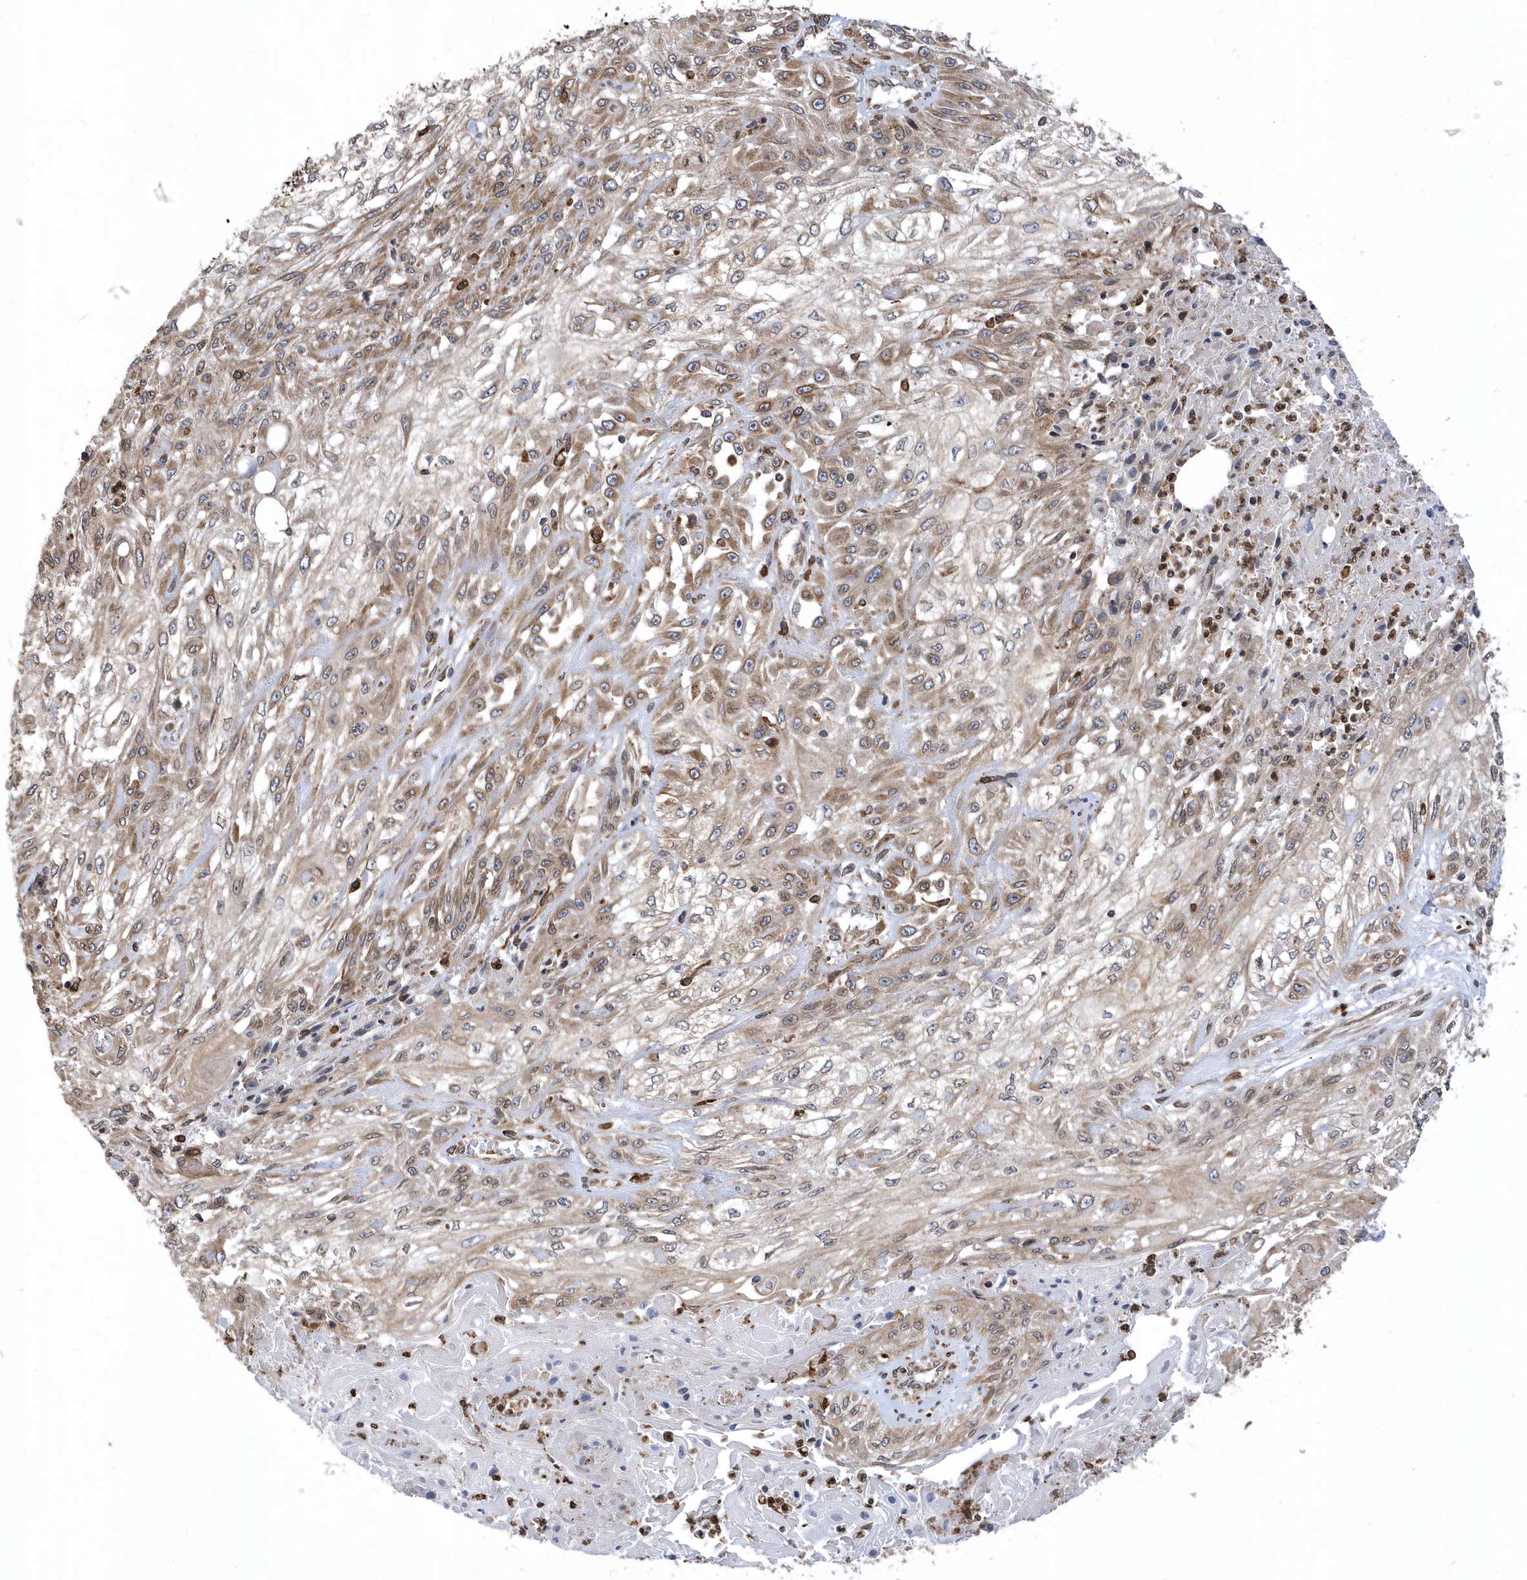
{"staining": {"intensity": "moderate", "quantity": ">75%", "location": "cytoplasmic/membranous"}, "tissue": "skin cancer", "cell_type": "Tumor cells", "image_type": "cancer", "snomed": [{"axis": "morphology", "description": "Squamous cell carcinoma, NOS"}, {"axis": "morphology", "description": "Squamous cell carcinoma, metastatic, NOS"}, {"axis": "topography", "description": "Skin"}, {"axis": "topography", "description": "Lymph node"}], "caption": "Human skin cancer (metastatic squamous cell carcinoma) stained with a brown dye exhibits moderate cytoplasmic/membranous positive positivity in about >75% of tumor cells.", "gene": "VAMP7", "patient": {"sex": "male", "age": 75}}